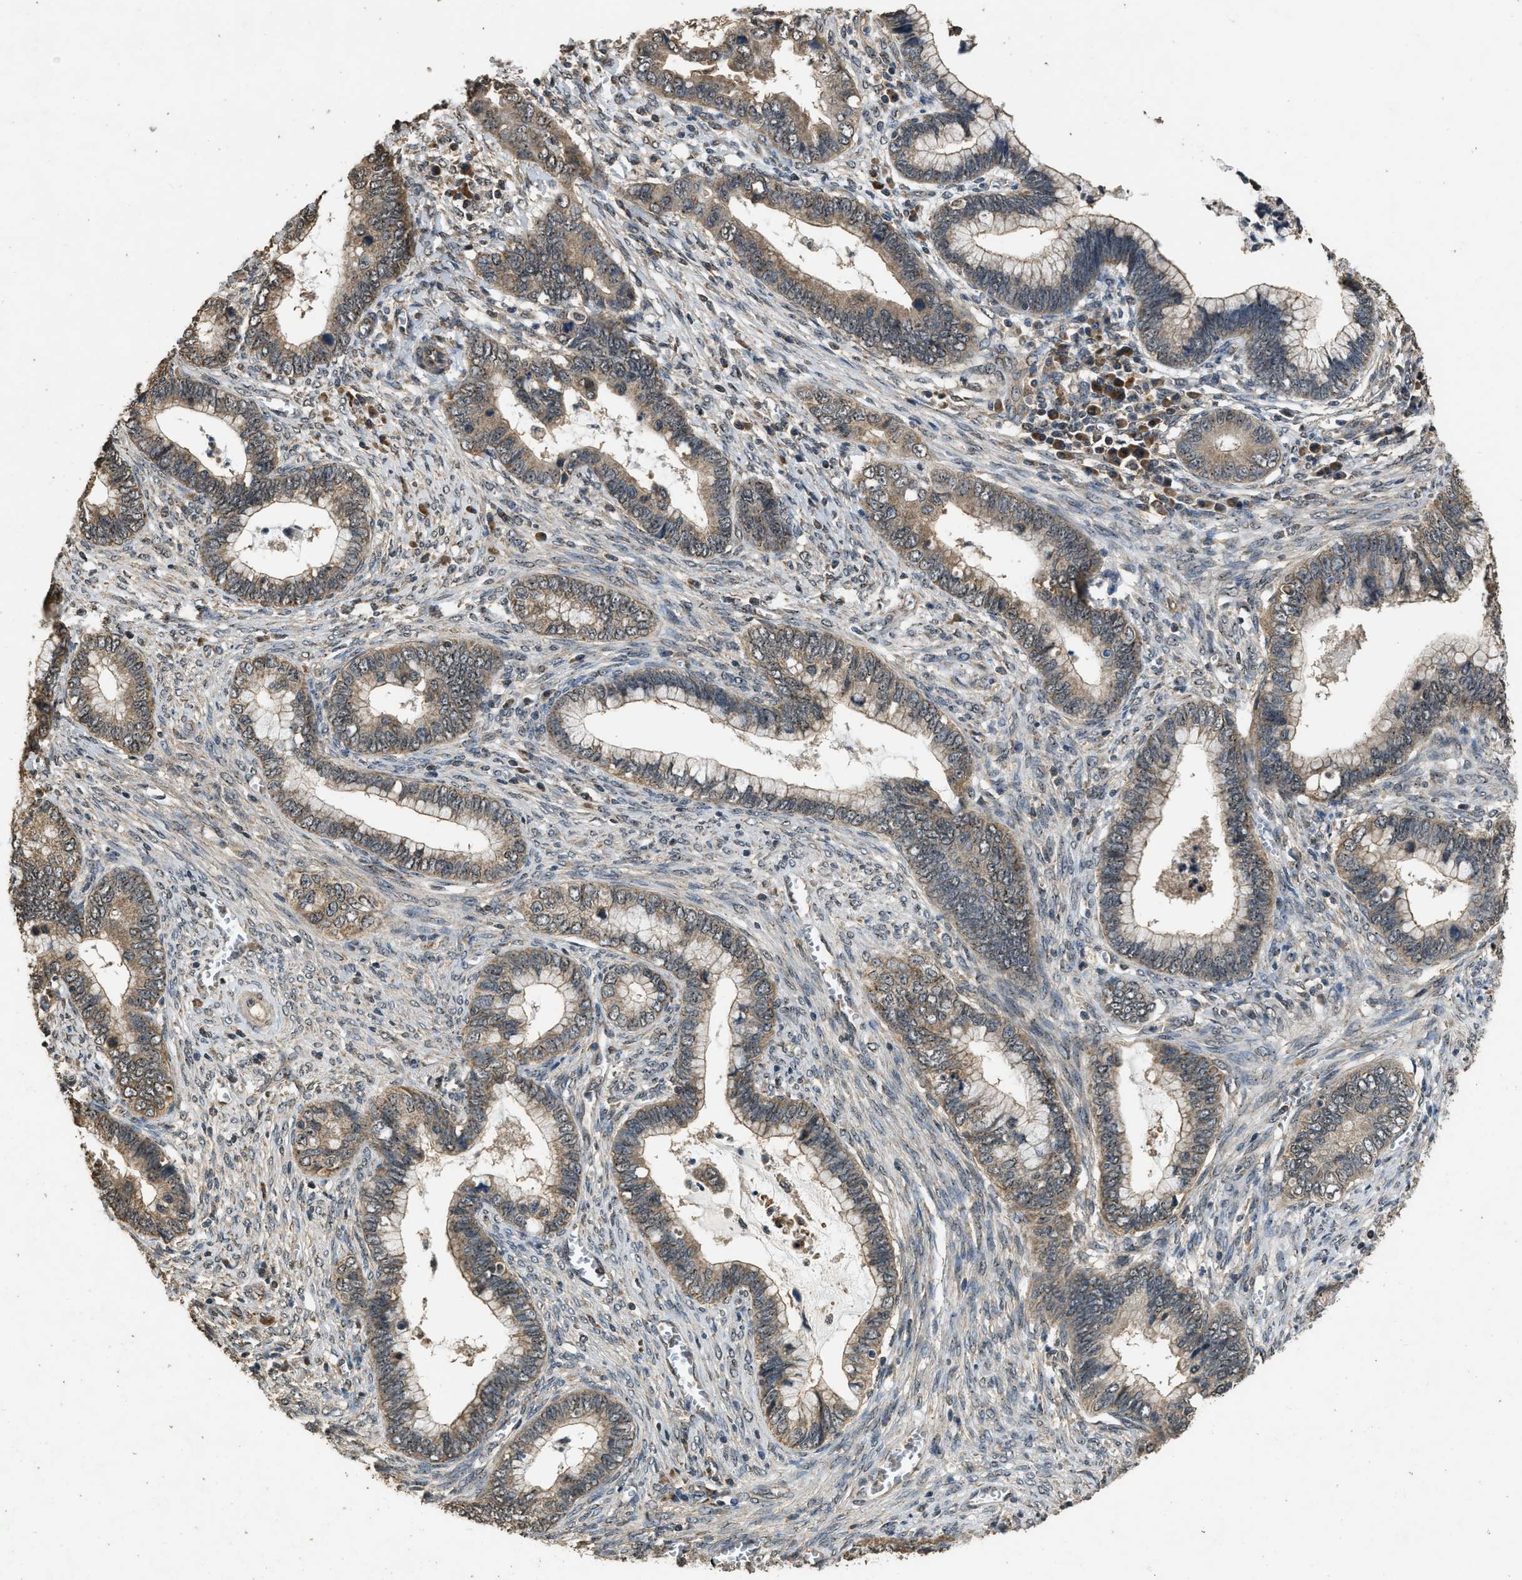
{"staining": {"intensity": "weak", "quantity": ">75%", "location": "cytoplasmic/membranous"}, "tissue": "cervical cancer", "cell_type": "Tumor cells", "image_type": "cancer", "snomed": [{"axis": "morphology", "description": "Adenocarcinoma, NOS"}, {"axis": "topography", "description": "Cervix"}], "caption": "Immunohistochemical staining of cervical cancer (adenocarcinoma) demonstrates low levels of weak cytoplasmic/membranous positivity in about >75% of tumor cells.", "gene": "DENND6B", "patient": {"sex": "female", "age": 44}}